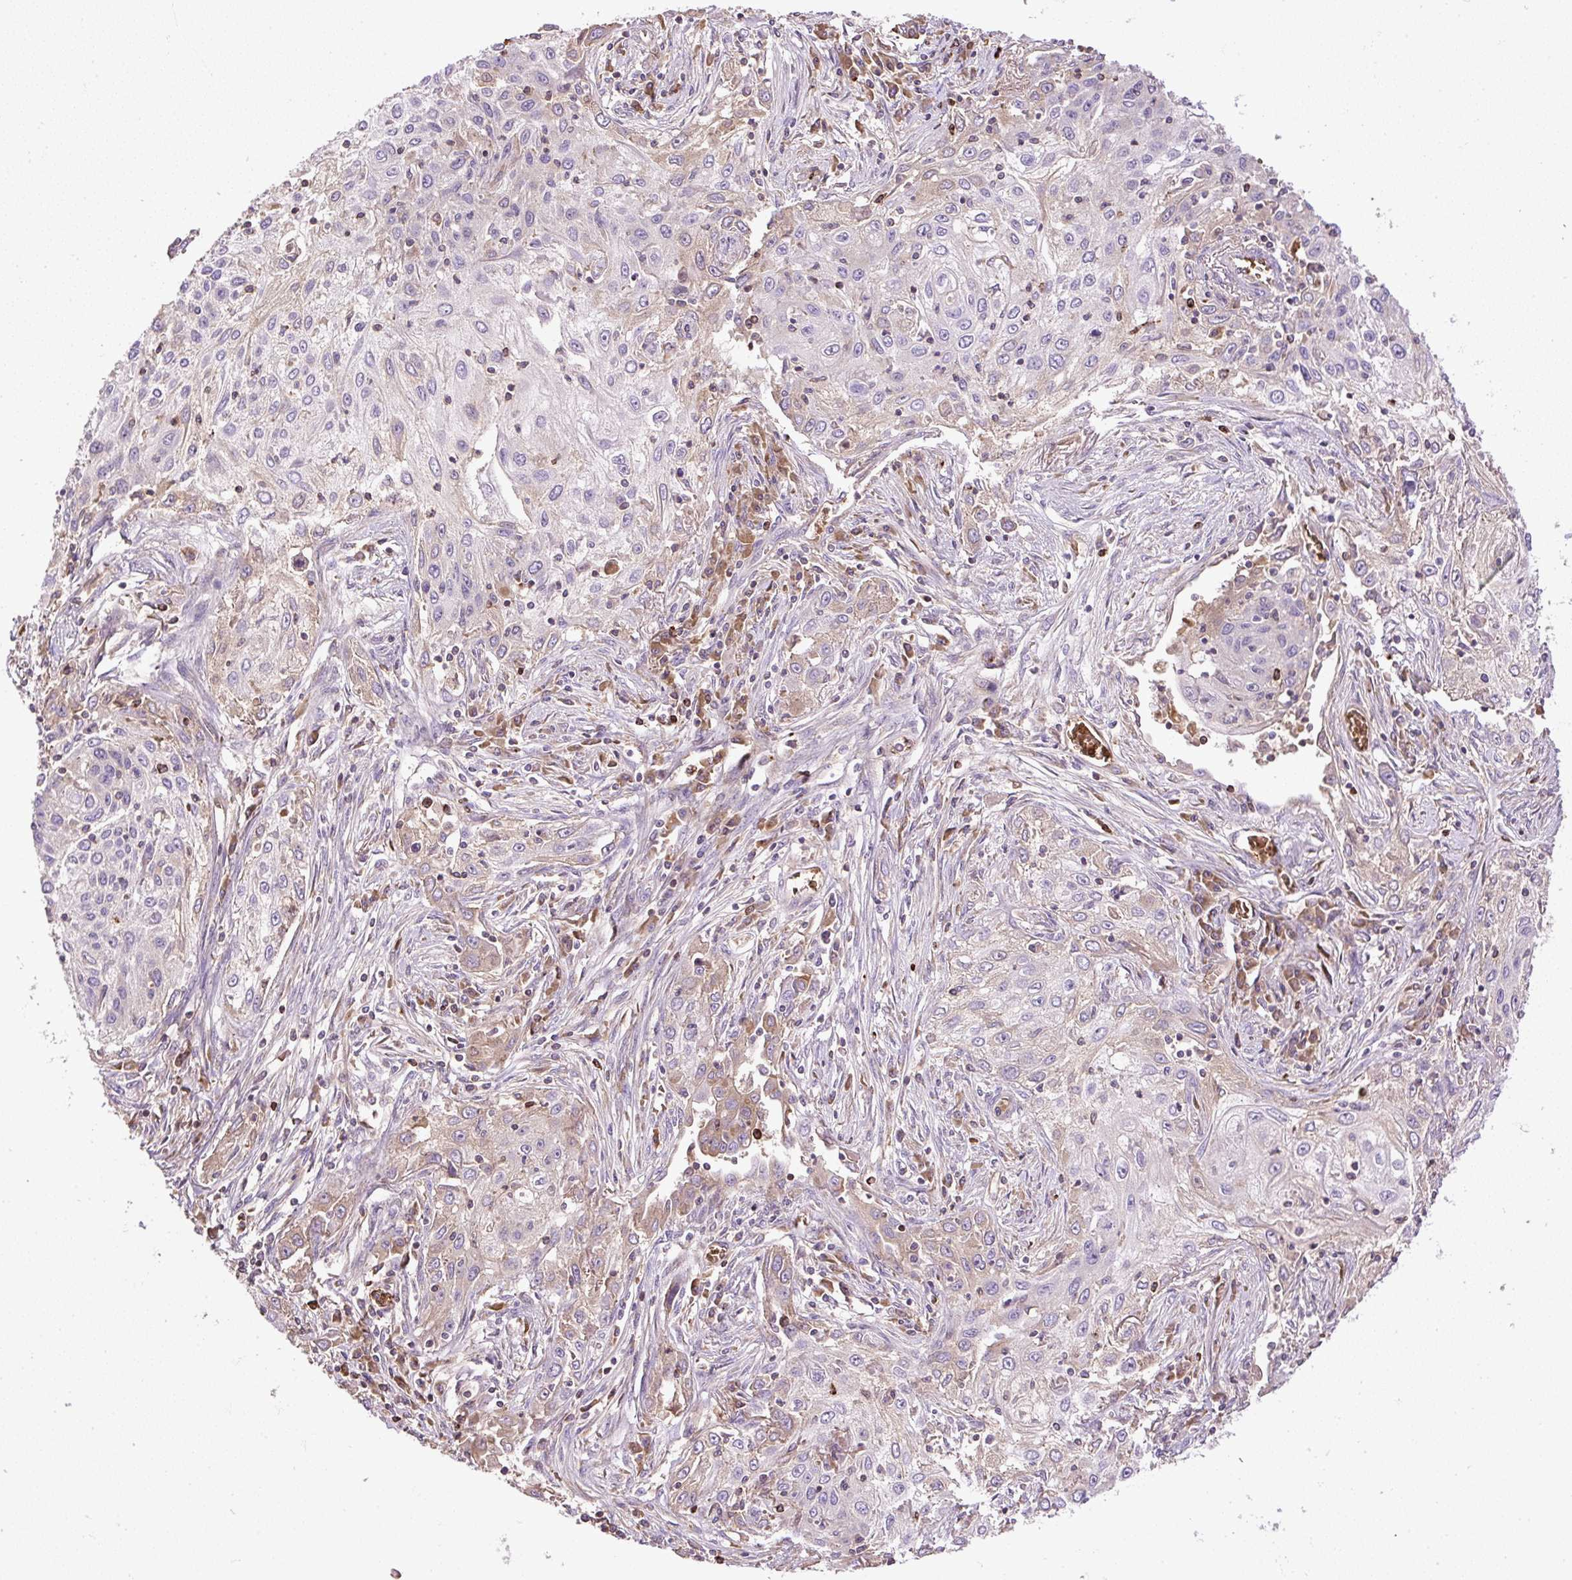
{"staining": {"intensity": "weak", "quantity": "<25%", "location": "cytoplasmic/membranous"}, "tissue": "lung cancer", "cell_type": "Tumor cells", "image_type": "cancer", "snomed": [{"axis": "morphology", "description": "Squamous cell carcinoma, NOS"}, {"axis": "topography", "description": "Lung"}], "caption": "Immunohistochemistry (IHC) micrograph of neoplastic tissue: human squamous cell carcinoma (lung) stained with DAB displays no significant protein expression in tumor cells.", "gene": "CXCL13", "patient": {"sex": "female", "age": 69}}